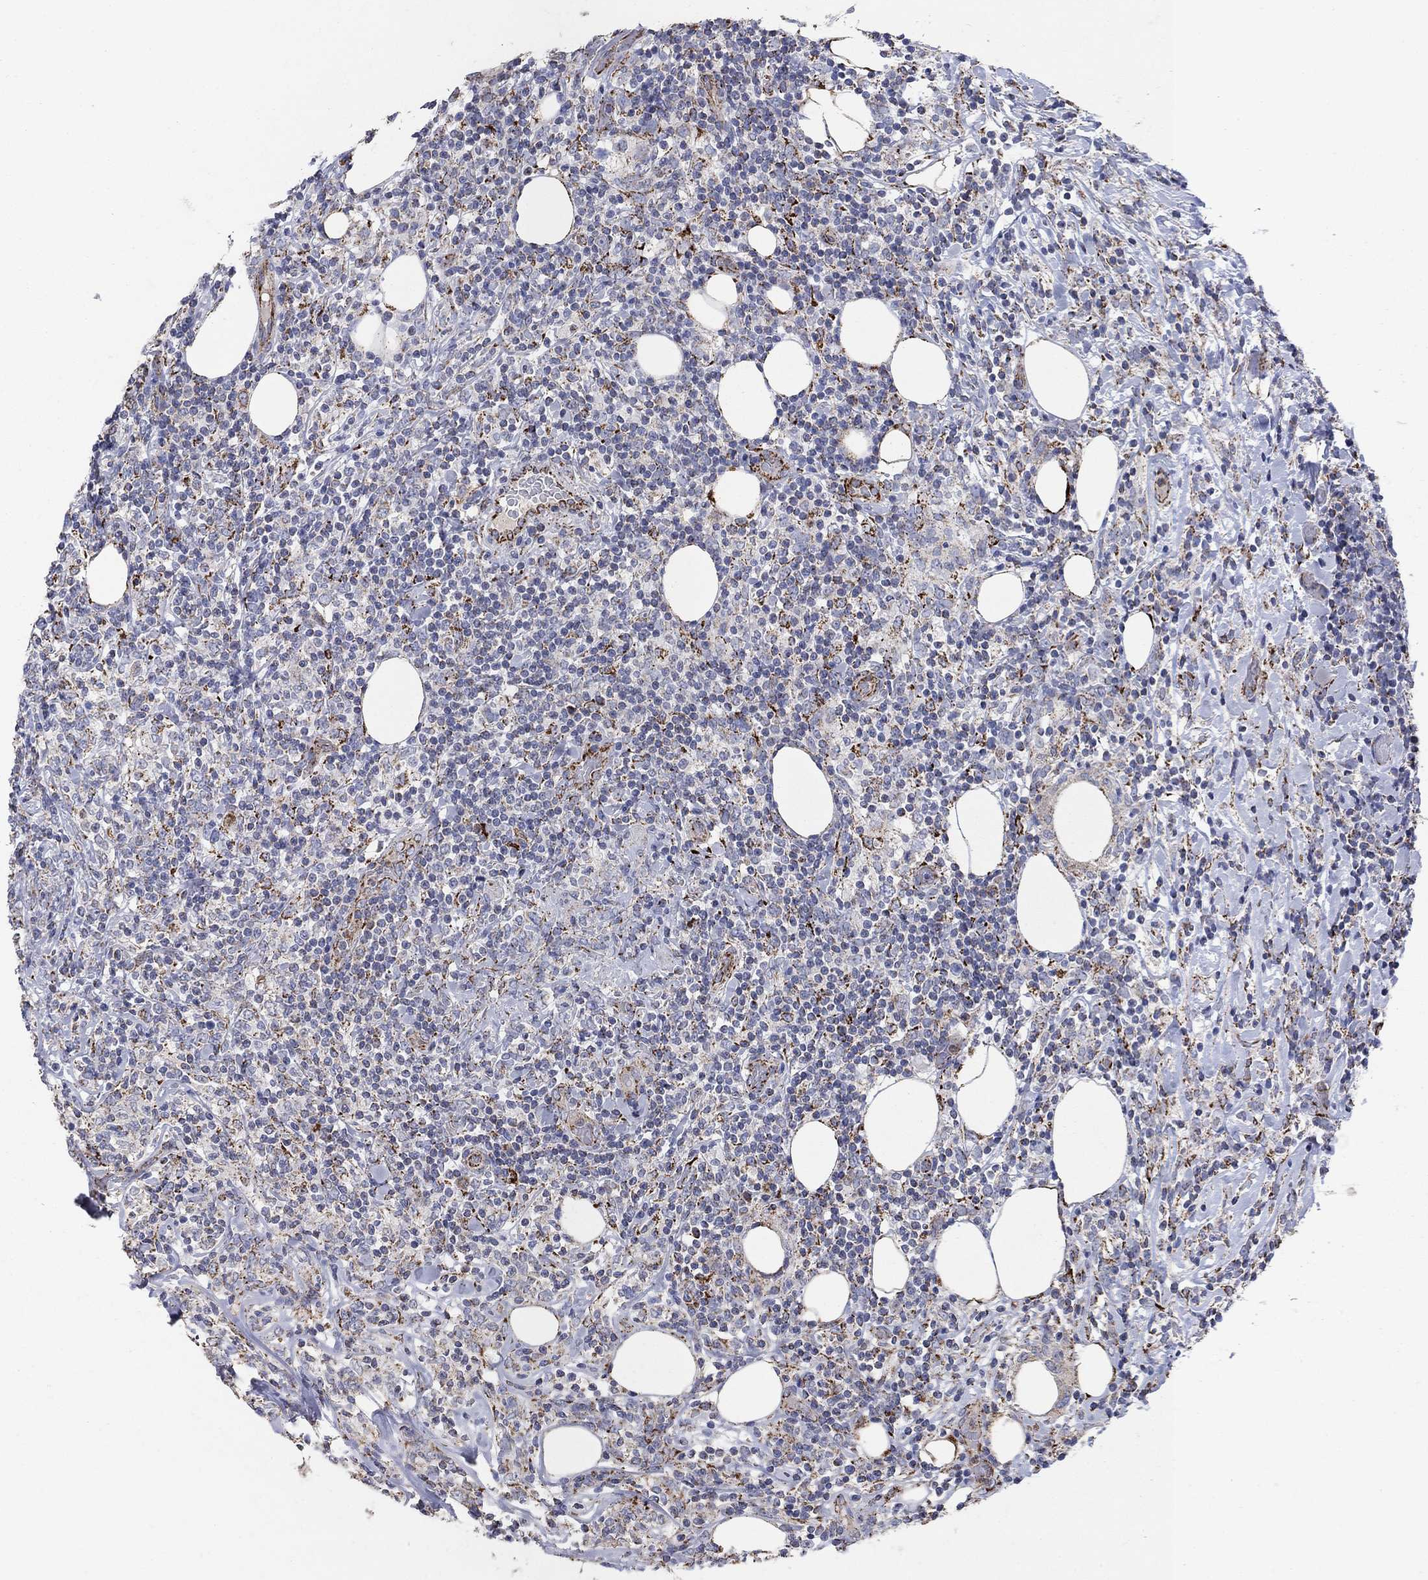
{"staining": {"intensity": "strong", "quantity": "<25%", "location": "cytoplasmic/membranous"}, "tissue": "lymphoma", "cell_type": "Tumor cells", "image_type": "cancer", "snomed": [{"axis": "morphology", "description": "Malignant lymphoma, non-Hodgkin's type, High grade"}, {"axis": "topography", "description": "Lymph node"}], "caption": "Human malignant lymphoma, non-Hodgkin's type (high-grade) stained with a protein marker exhibits strong staining in tumor cells.", "gene": "PNPLA2", "patient": {"sex": "female", "age": 84}}